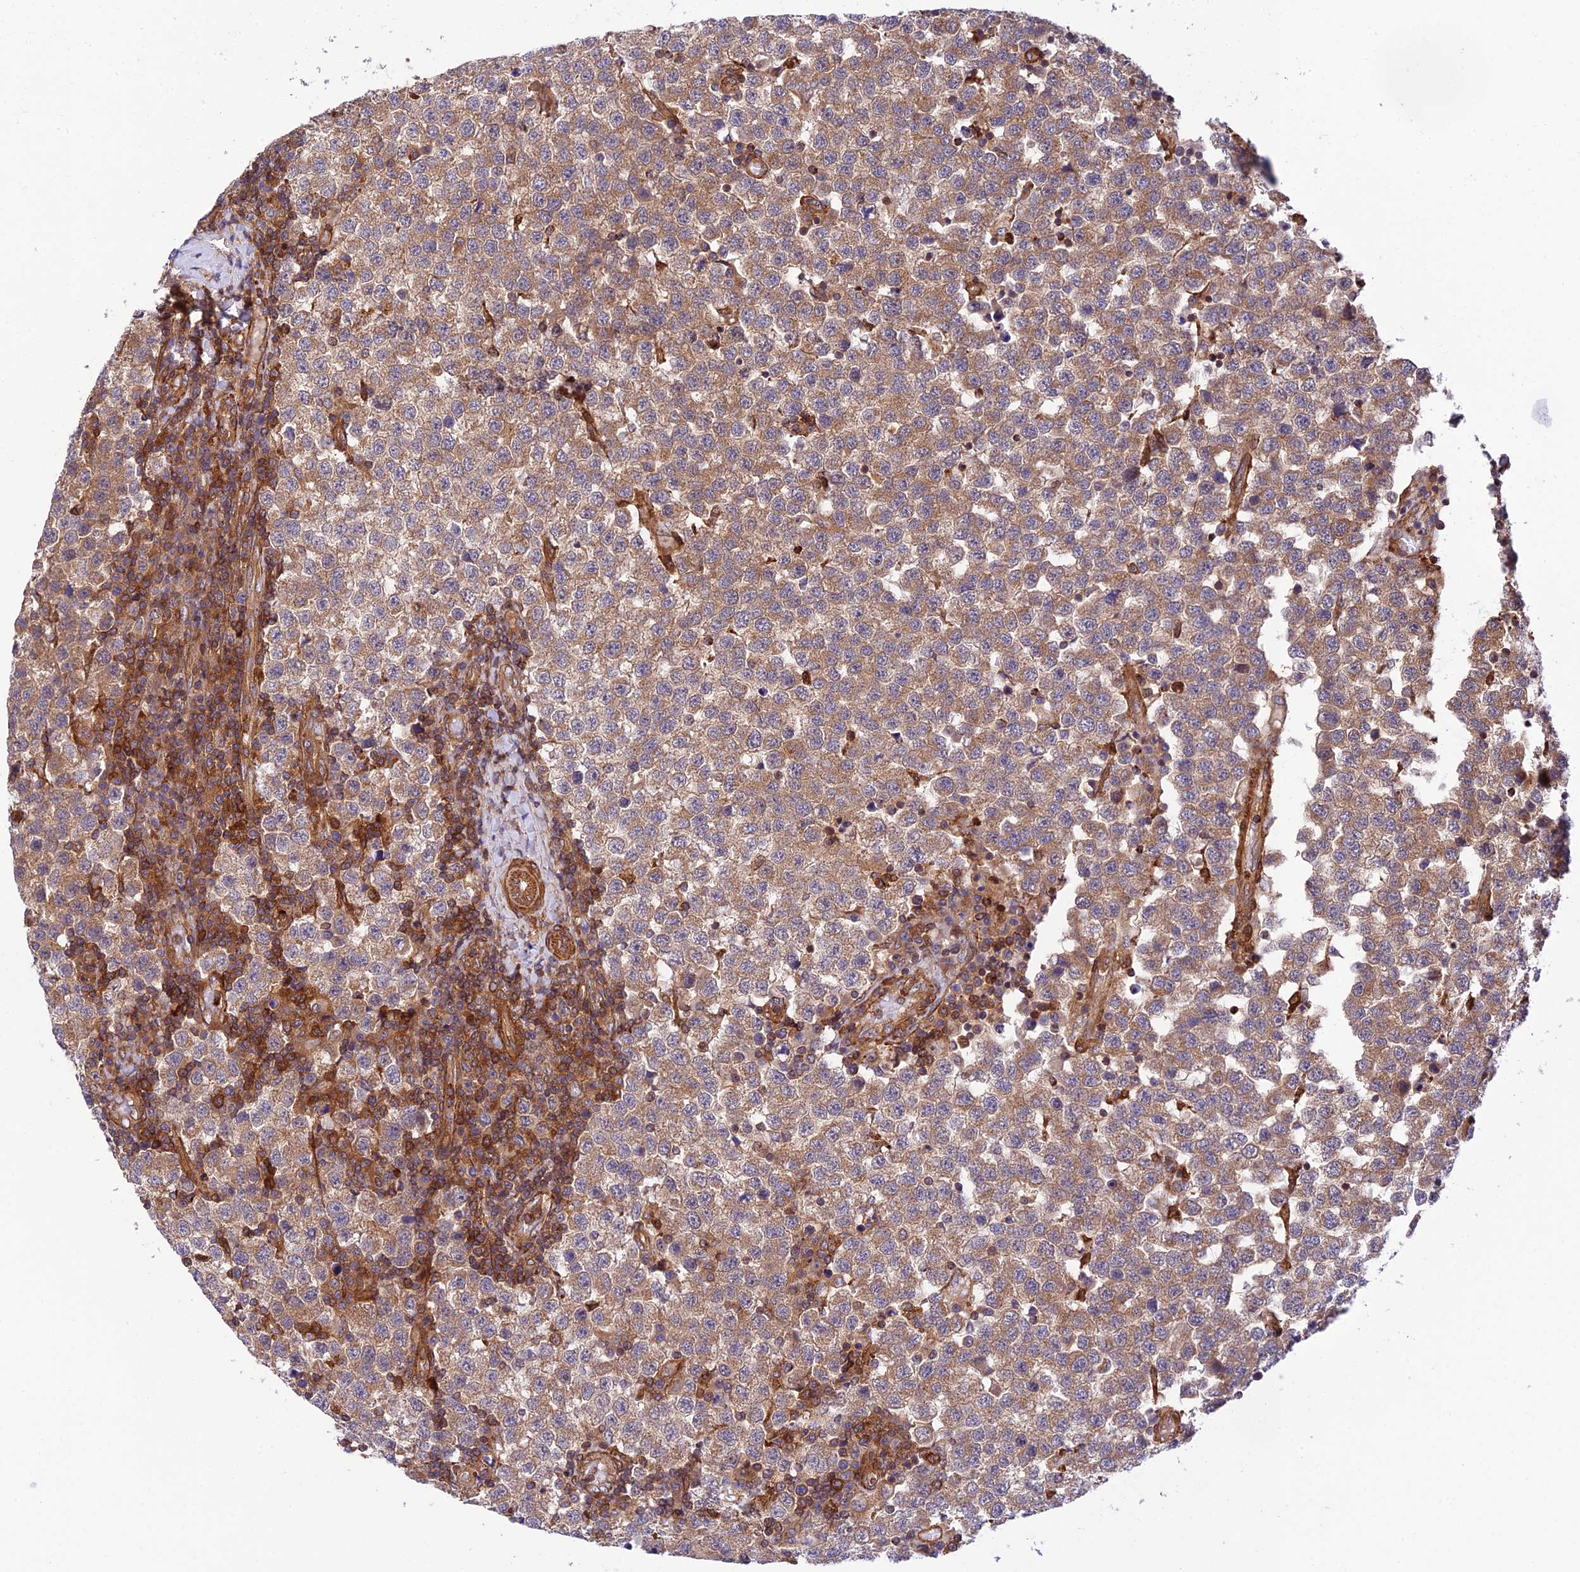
{"staining": {"intensity": "moderate", "quantity": ">75%", "location": "cytoplasmic/membranous"}, "tissue": "testis cancer", "cell_type": "Tumor cells", "image_type": "cancer", "snomed": [{"axis": "morphology", "description": "Seminoma, NOS"}, {"axis": "topography", "description": "Testis"}], "caption": "Immunohistochemistry (IHC) histopathology image of neoplastic tissue: human testis seminoma stained using IHC displays medium levels of moderate protein expression localized specifically in the cytoplasmic/membranous of tumor cells, appearing as a cytoplasmic/membranous brown color.", "gene": "EVI5L", "patient": {"sex": "male", "age": 34}}